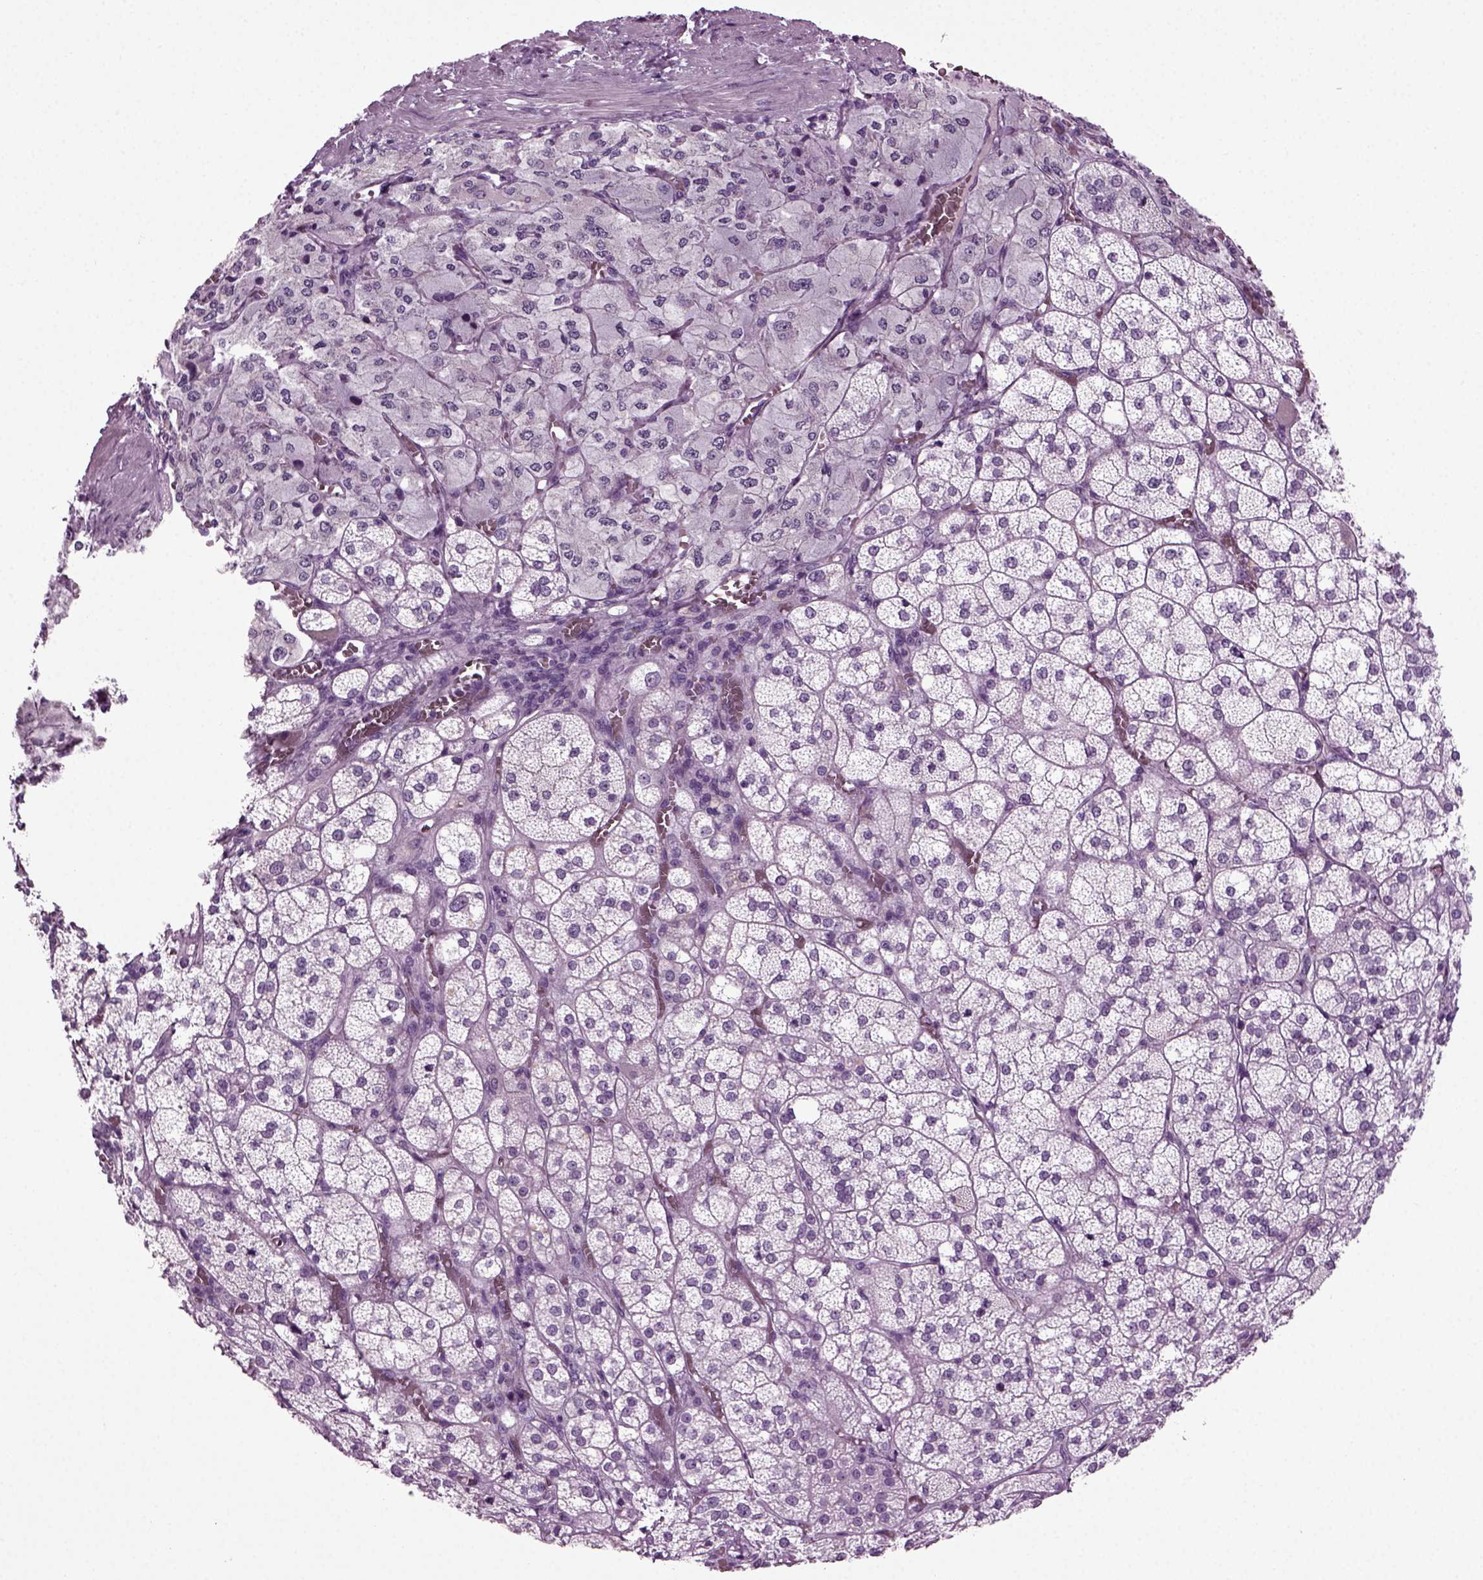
{"staining": {"intensity": "negative", "quantity": "none", "location": "none"}, "tissue": "adrenal gland", "cell_type": "Glandular cells", "image_type": "normal", "snomed": [{"axis": "morphology", "description": "Normal tissue, NOS"}, {"axis": "topography", "description": "Adrenal gland"}], "caption": "The histopathology image shows no staining of glandular cells in unremarkable adrenal gland.", "gene": "ZC2HC1C", "patient": {"sex": "female", "age": 60}}